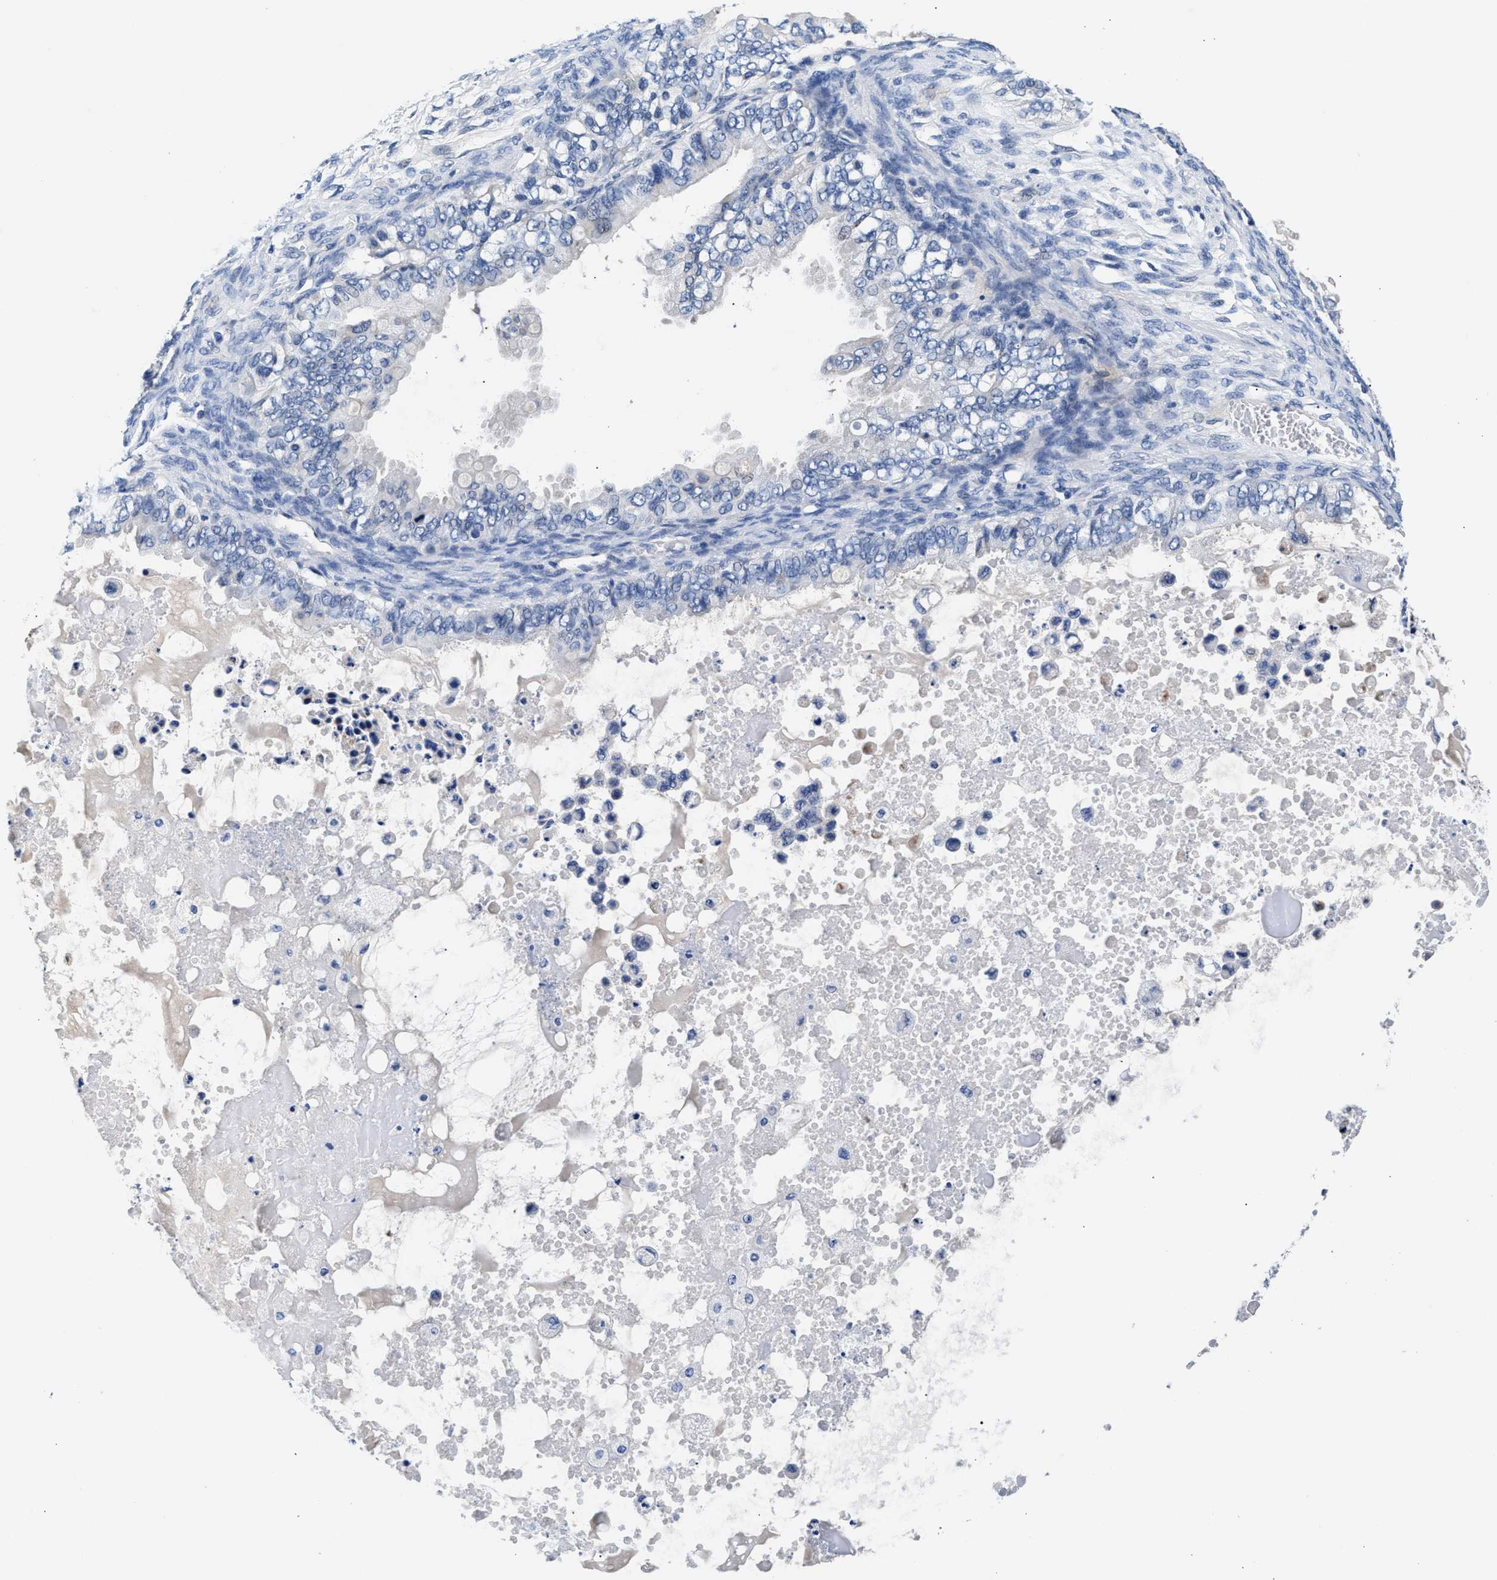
{"staining": {"intensity": "negative", "quantity": "none", "location": "none"}, "tissue": "ovarian cancer", "cell_type": "Tumor cells", "image_type": "cancer", "snomed": [{"axis": "morphology", "description": "Cystadenocarcinoma, mucinous, NOS"}, {"axis": "topography", "description": "Ovary"}], "caption": "Immunohistochemical staining of human ovarian cancer (mucinous cystadenocarcinoma) demonstrates no significant positivity in tumor cells.", "gene": "GSTM1", "patient": {"sex": "female", "age": 80}}